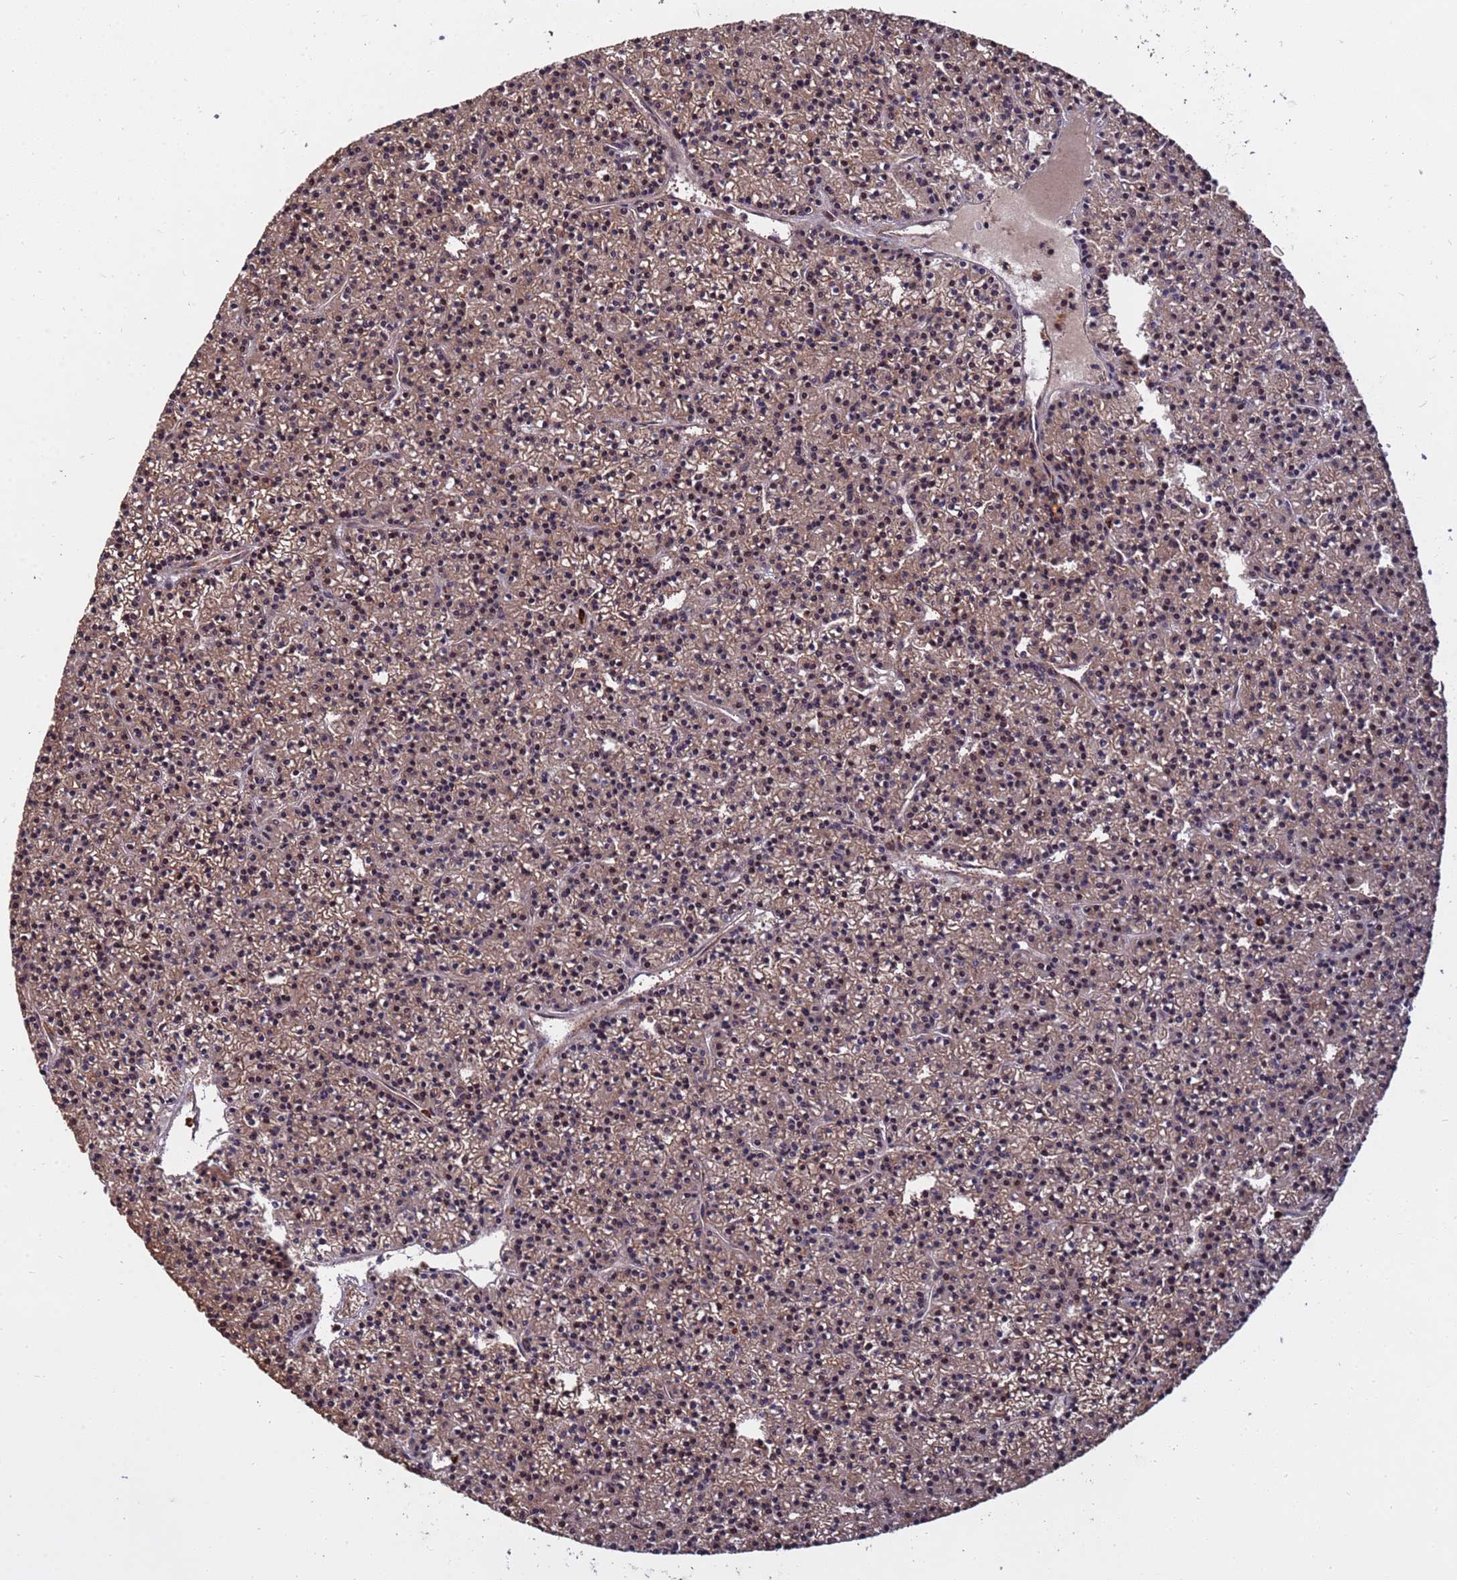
{"staining": {"intensity": "weak", "quantity": ">75%", "location": "cytoplasmic/membranous,nuclear"}, "tissue": "parathyroid gland", "cell_type": "Glandular cells", "image_type": "normal", "snomed": [{"axis": "morphology", "description": "Normal tissue, NOS"}, {"axis": "topography", "description": "Parathyroid gland"}], "caption": "Unremarkable parathyroid gland demonstrates weak cytoplasmic/membranous,nuclear staining in about >75% of glandular cells.", "gene": "ZNF619", "patient": {"sex": "female", "age": 45}}